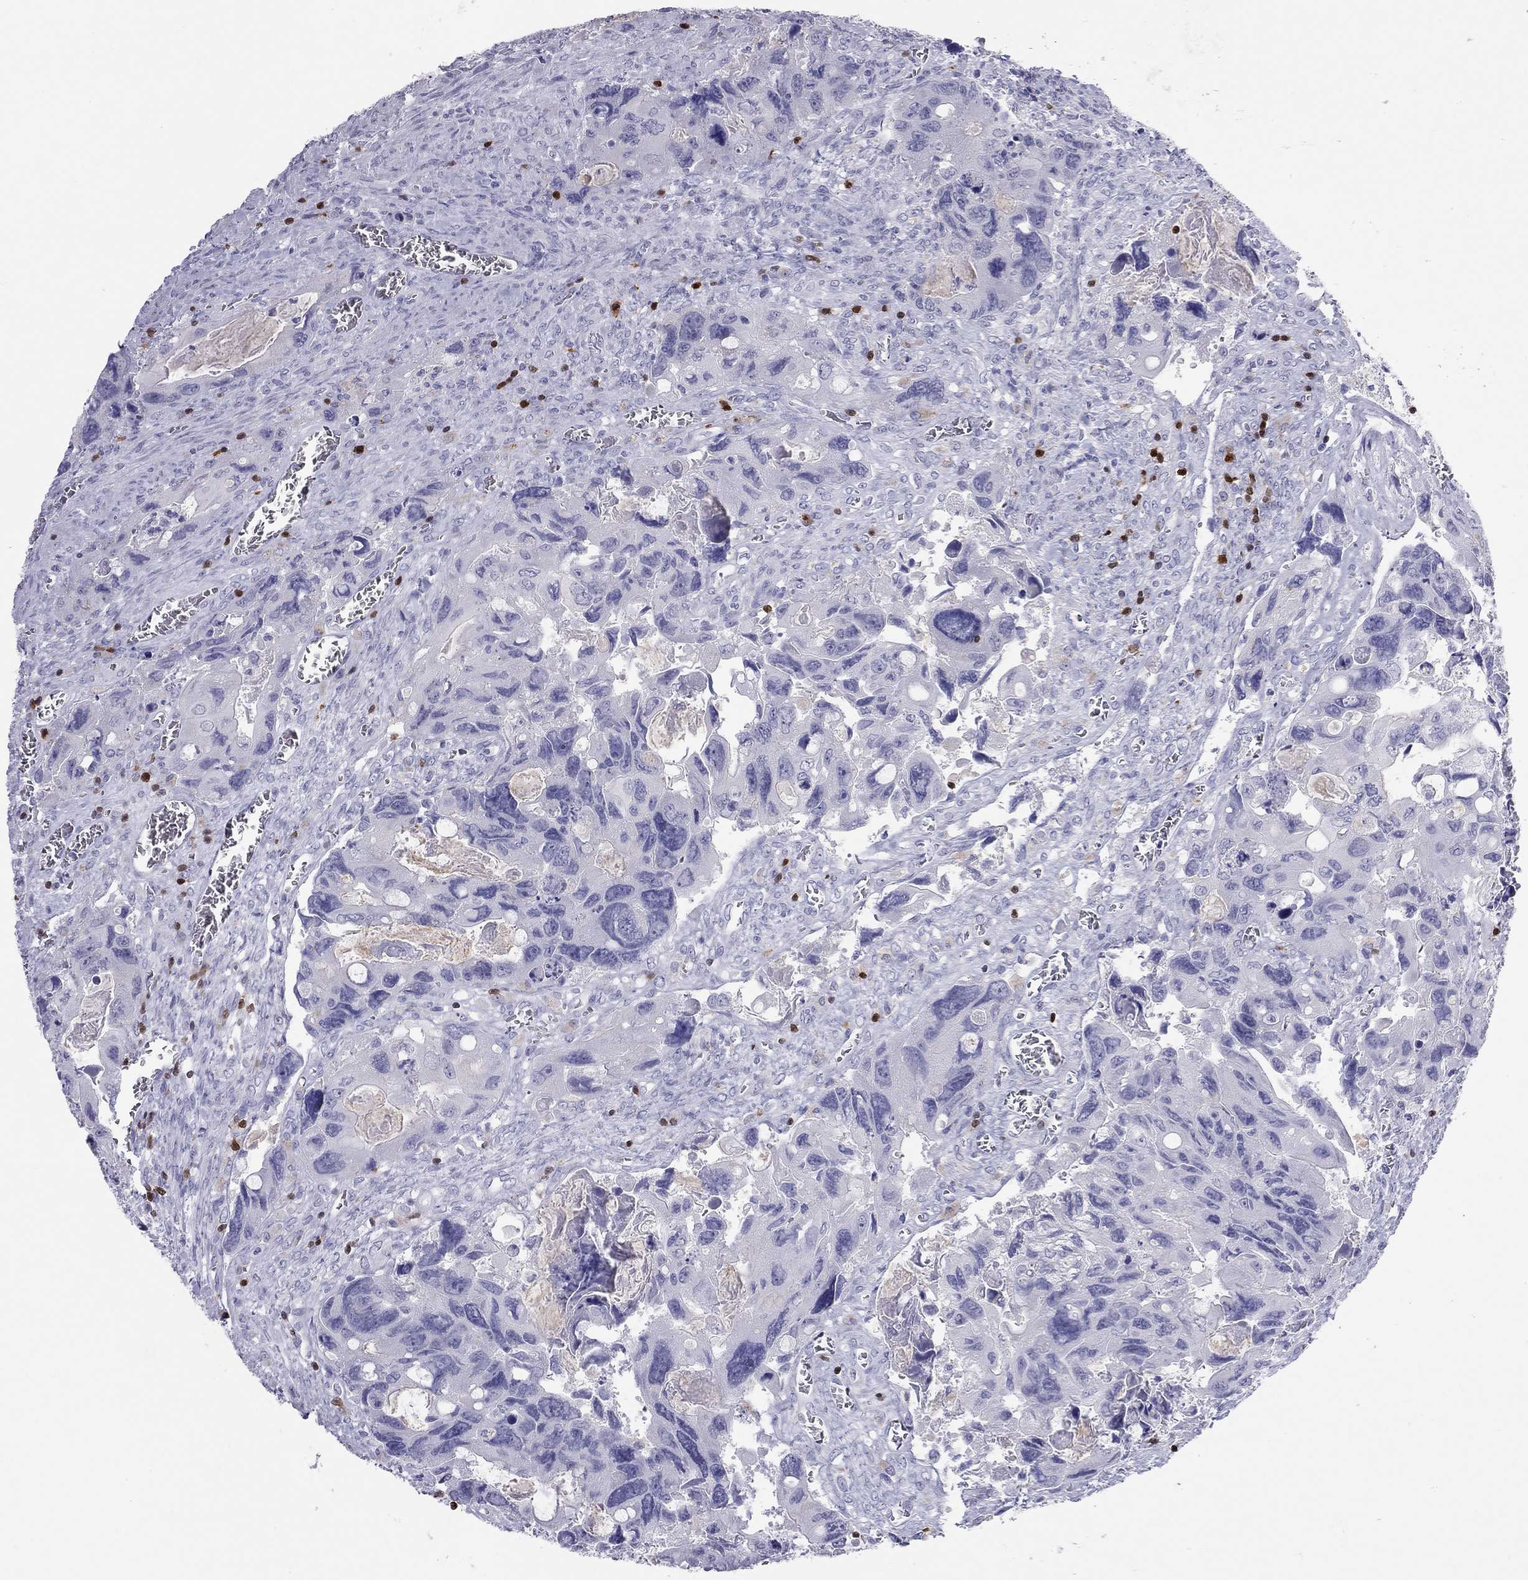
{"staining": {"intensity": "negative", "quantity": "none", "location": "none"}, "tissue": "colorectal cancer", "cell_type": "Tumor cells", "image_type": "cancer", "snomed": [{"axis": "morphology", "description": "Adenocarcinoma, NOS"}, {"axis": "topography", "description": "Rectum"}], "caption": "High power microscopy photomicrograph of an immunohistochemistry (IHC) image of colorectal cancer (adenocarcinoma), revealing no significant staining in tumor cells.", "gene": "SH2D2A", "patient": {"sex": "male", "age": 62}}